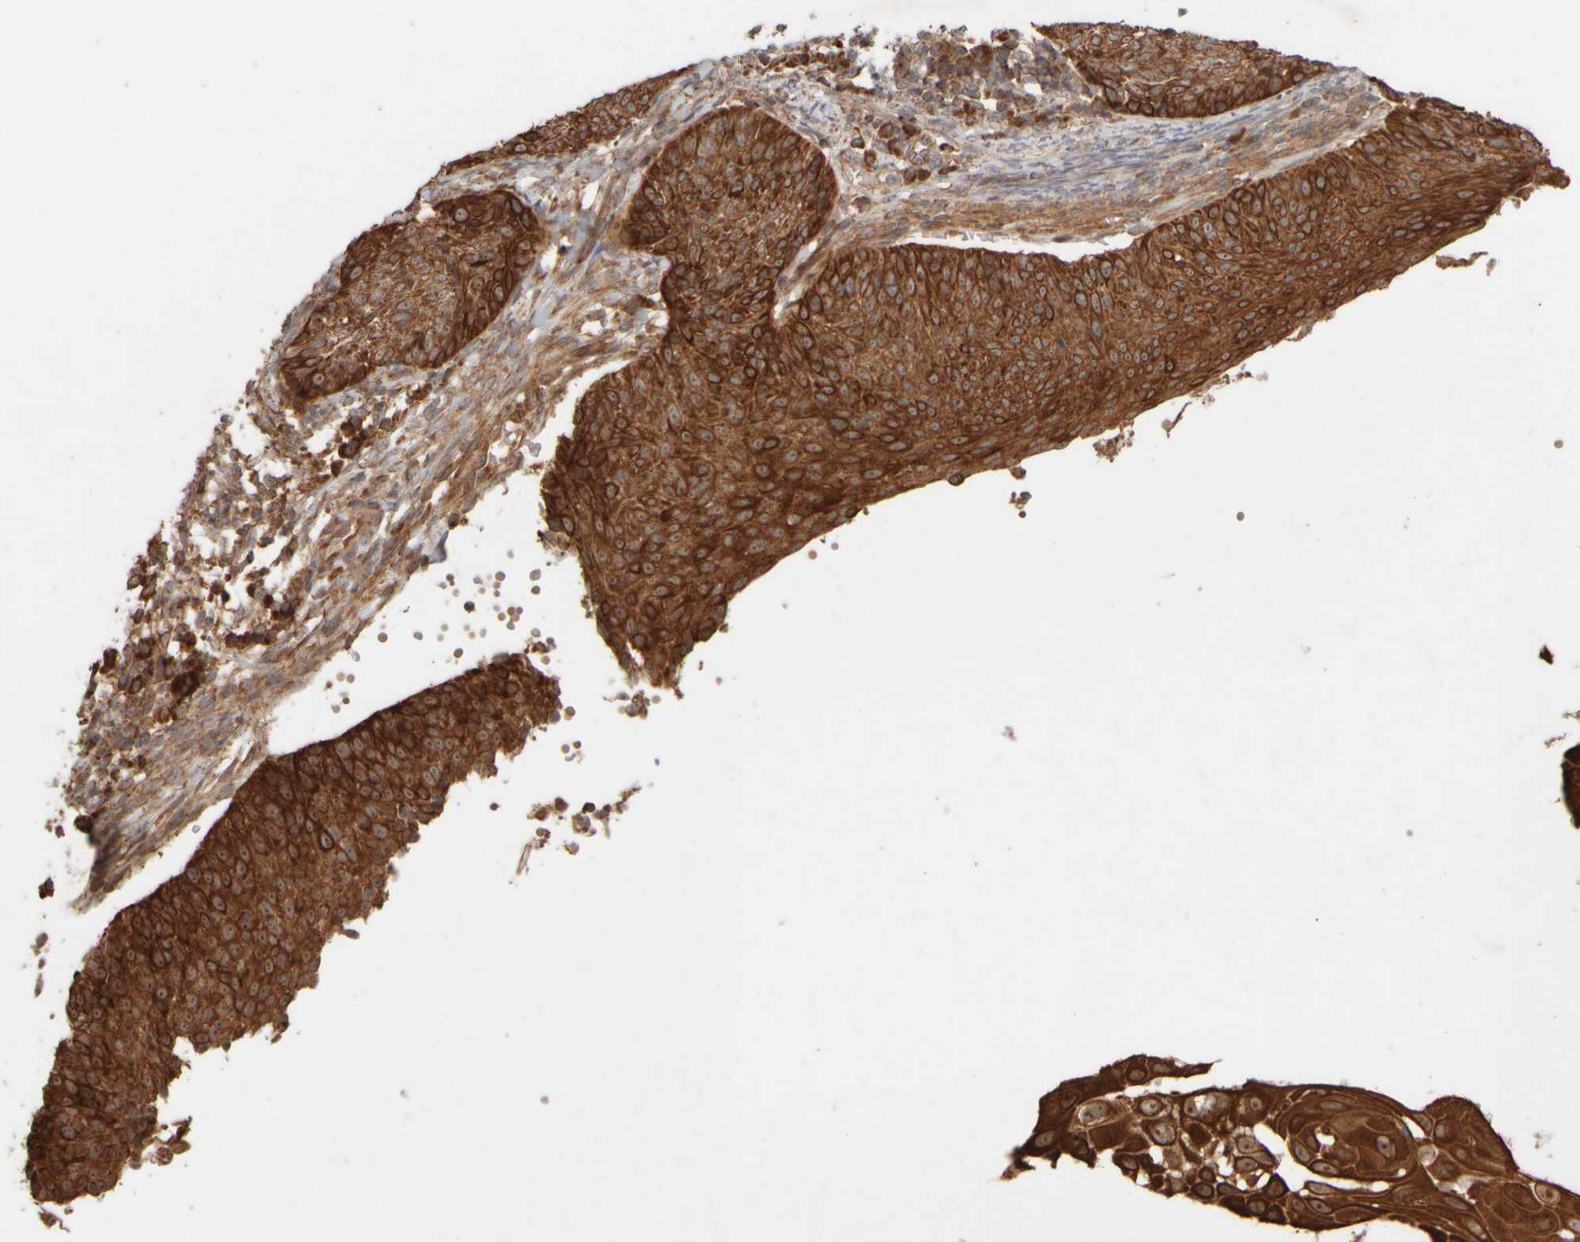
{"staining": {"intensity": "strong", "quantity": ">75%", "location": "cytoplasmic/membranous,nuclear"}, "tissue": "cervical cancer", "cell_type": "Tumor cells", "image_type": "cancer", "snomed": [{"axis": "morphology", "description": "Squamous cell carcinoma, NOS"}, {"axis": "topography", "description": "Cervix"}], "caption": "Immunohistochemistry (IHC) photomicrograph of human squamous cell carcinoma (cervical) stained for a protein (brown), which reveals high levels of strong cytoplasmic/membranous and nuclear positivity in approximately >75% of tumor cells.", "gene": "EIF2B3", "patient": {"sex": "female", "age": 70}}